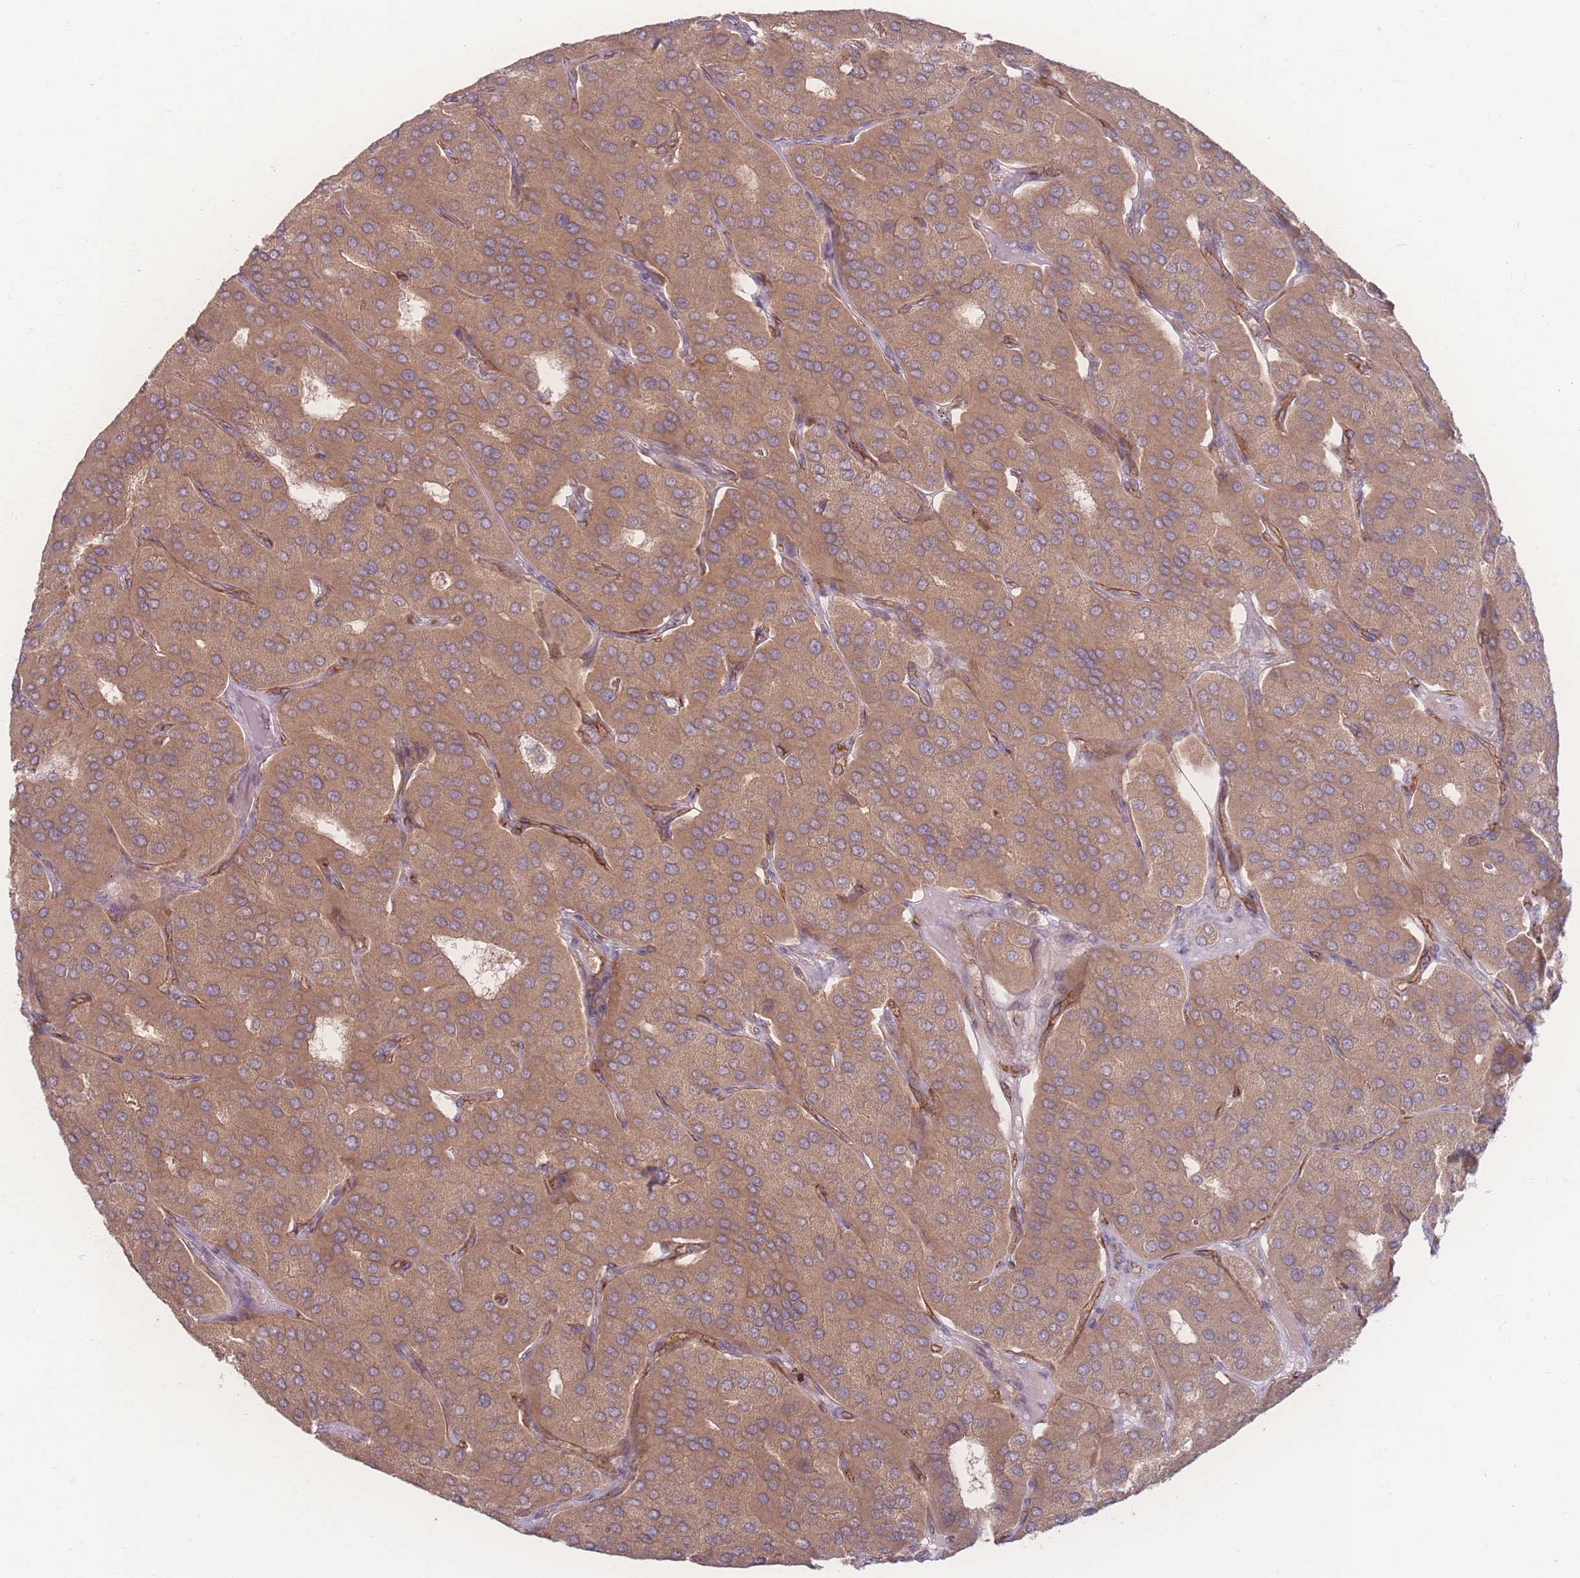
{"staining": {"intensity": "moderate", "quantity": ">75%", "location": "cytoplasmic/membranous"}, "tissue": "parathyroid gland", "cell_type": "Glandular cells", "image_type": "normal", "snomed": [{"axis": "morphology", "description": "Normal tissue, NOS"}, {"axis": "morphology", "description": "Adenoma, NOS"}, {"axis": "topography", "description": "Parathyroid gland"}], "caption": "Immunohistochemistry micrograph of normal parathyroid gland: human parathyroid gland stained using IHC demonstrates medium levels of moderate protein expression localized specifically in the cytoplasmic/membranous of glandular cells, appearing as a cytoplasmic/membranous brown color.", "gene": "INSR", "patient": {"sex": "female", "age": 86}}